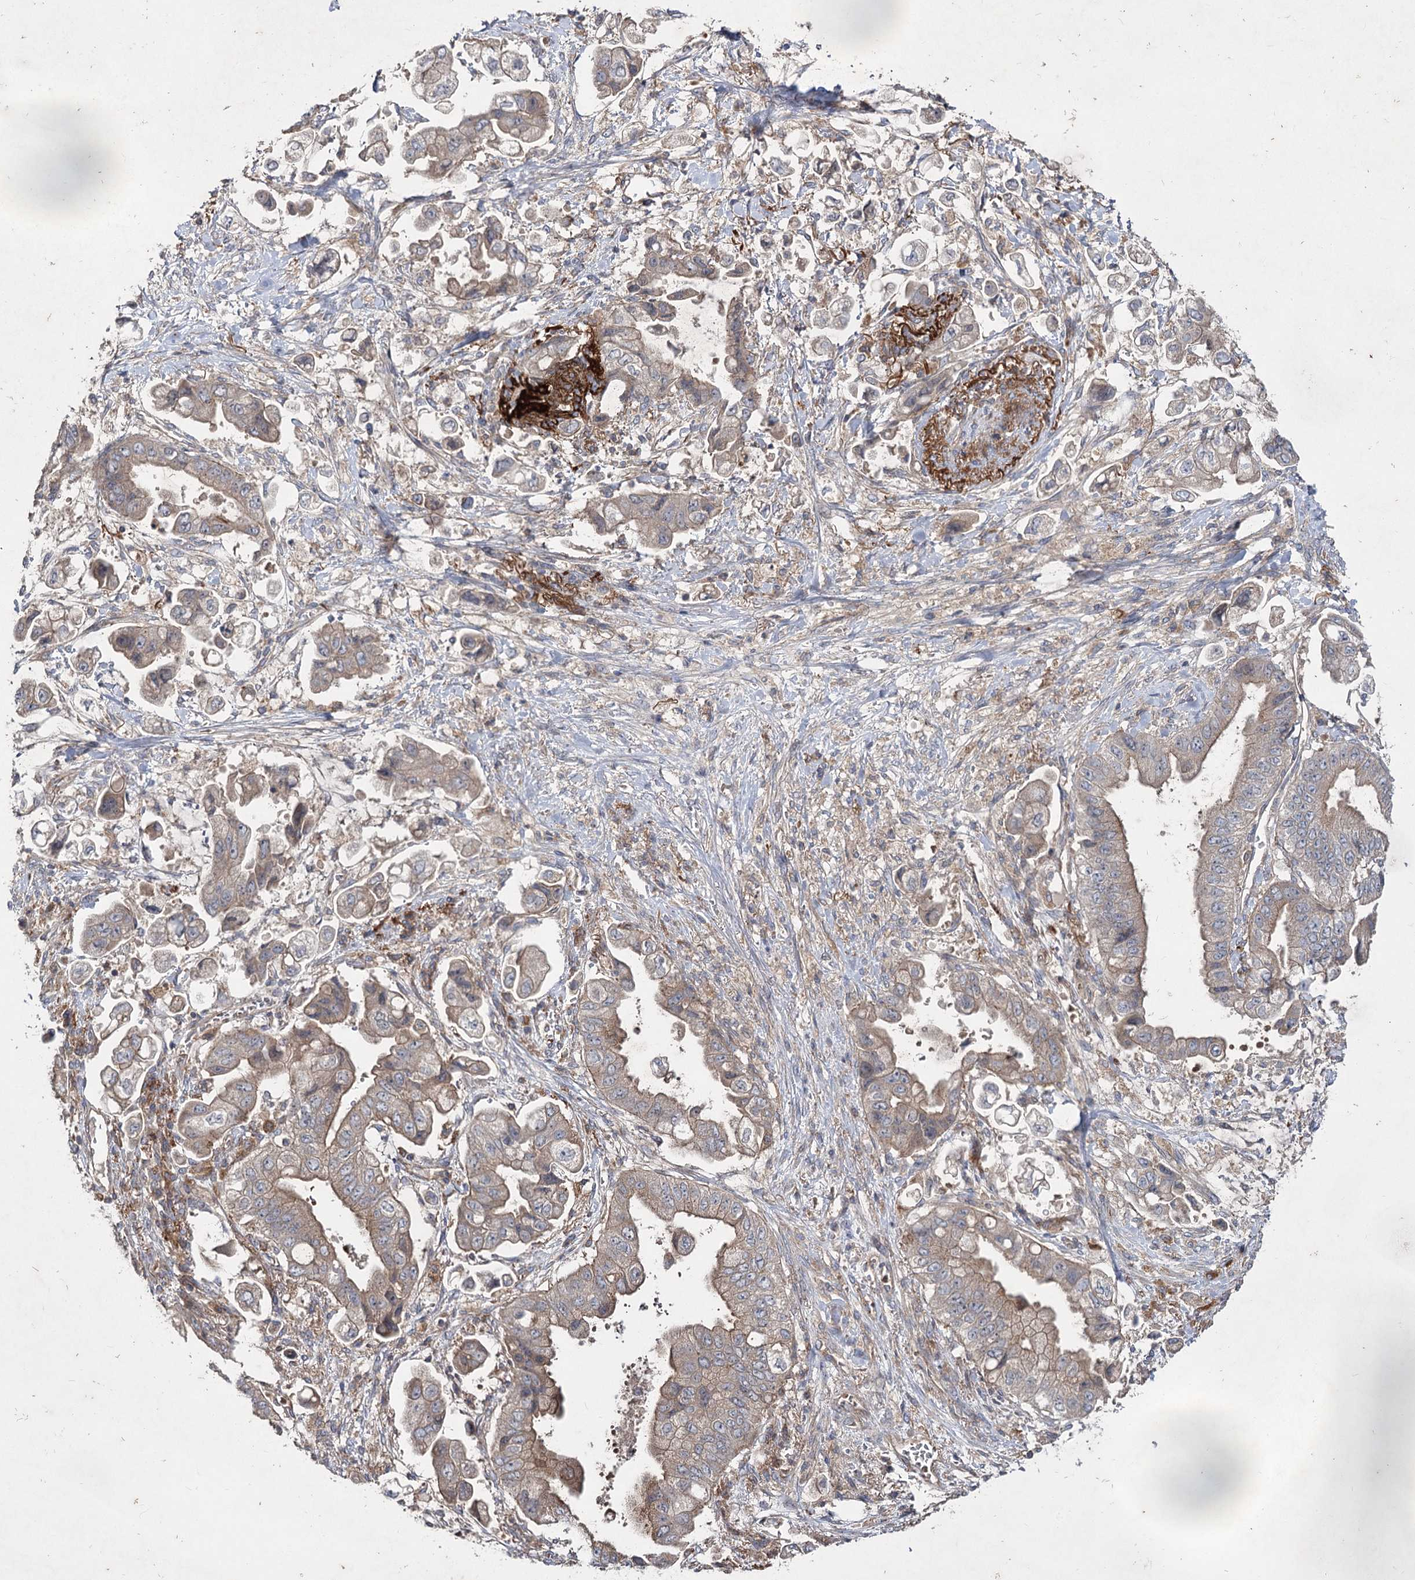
{"staining": {"intensity": "weak", "quantity": ">75%", "location": "cytoplasmic/membranous"}, "tissue": "stomach cancer", "cell_type": "Tumor cells", "image_type": "cancer", "snomed": [{"axis": "morphology", "description": "Adenocarcinoma, NOS"}, {"axis": "topography", "description": "Stomach"}], "caption": "Immunohistochemistry micrograph of stomach cancer (adenocarcinoma) stained for a protein (brown), which exhibits low levels of weak cytoplasmic/membranous staining in approximately >75% of tumor cells.", "gene": "KIAA0825", "patient": {"sex": "male", "age": 62}}